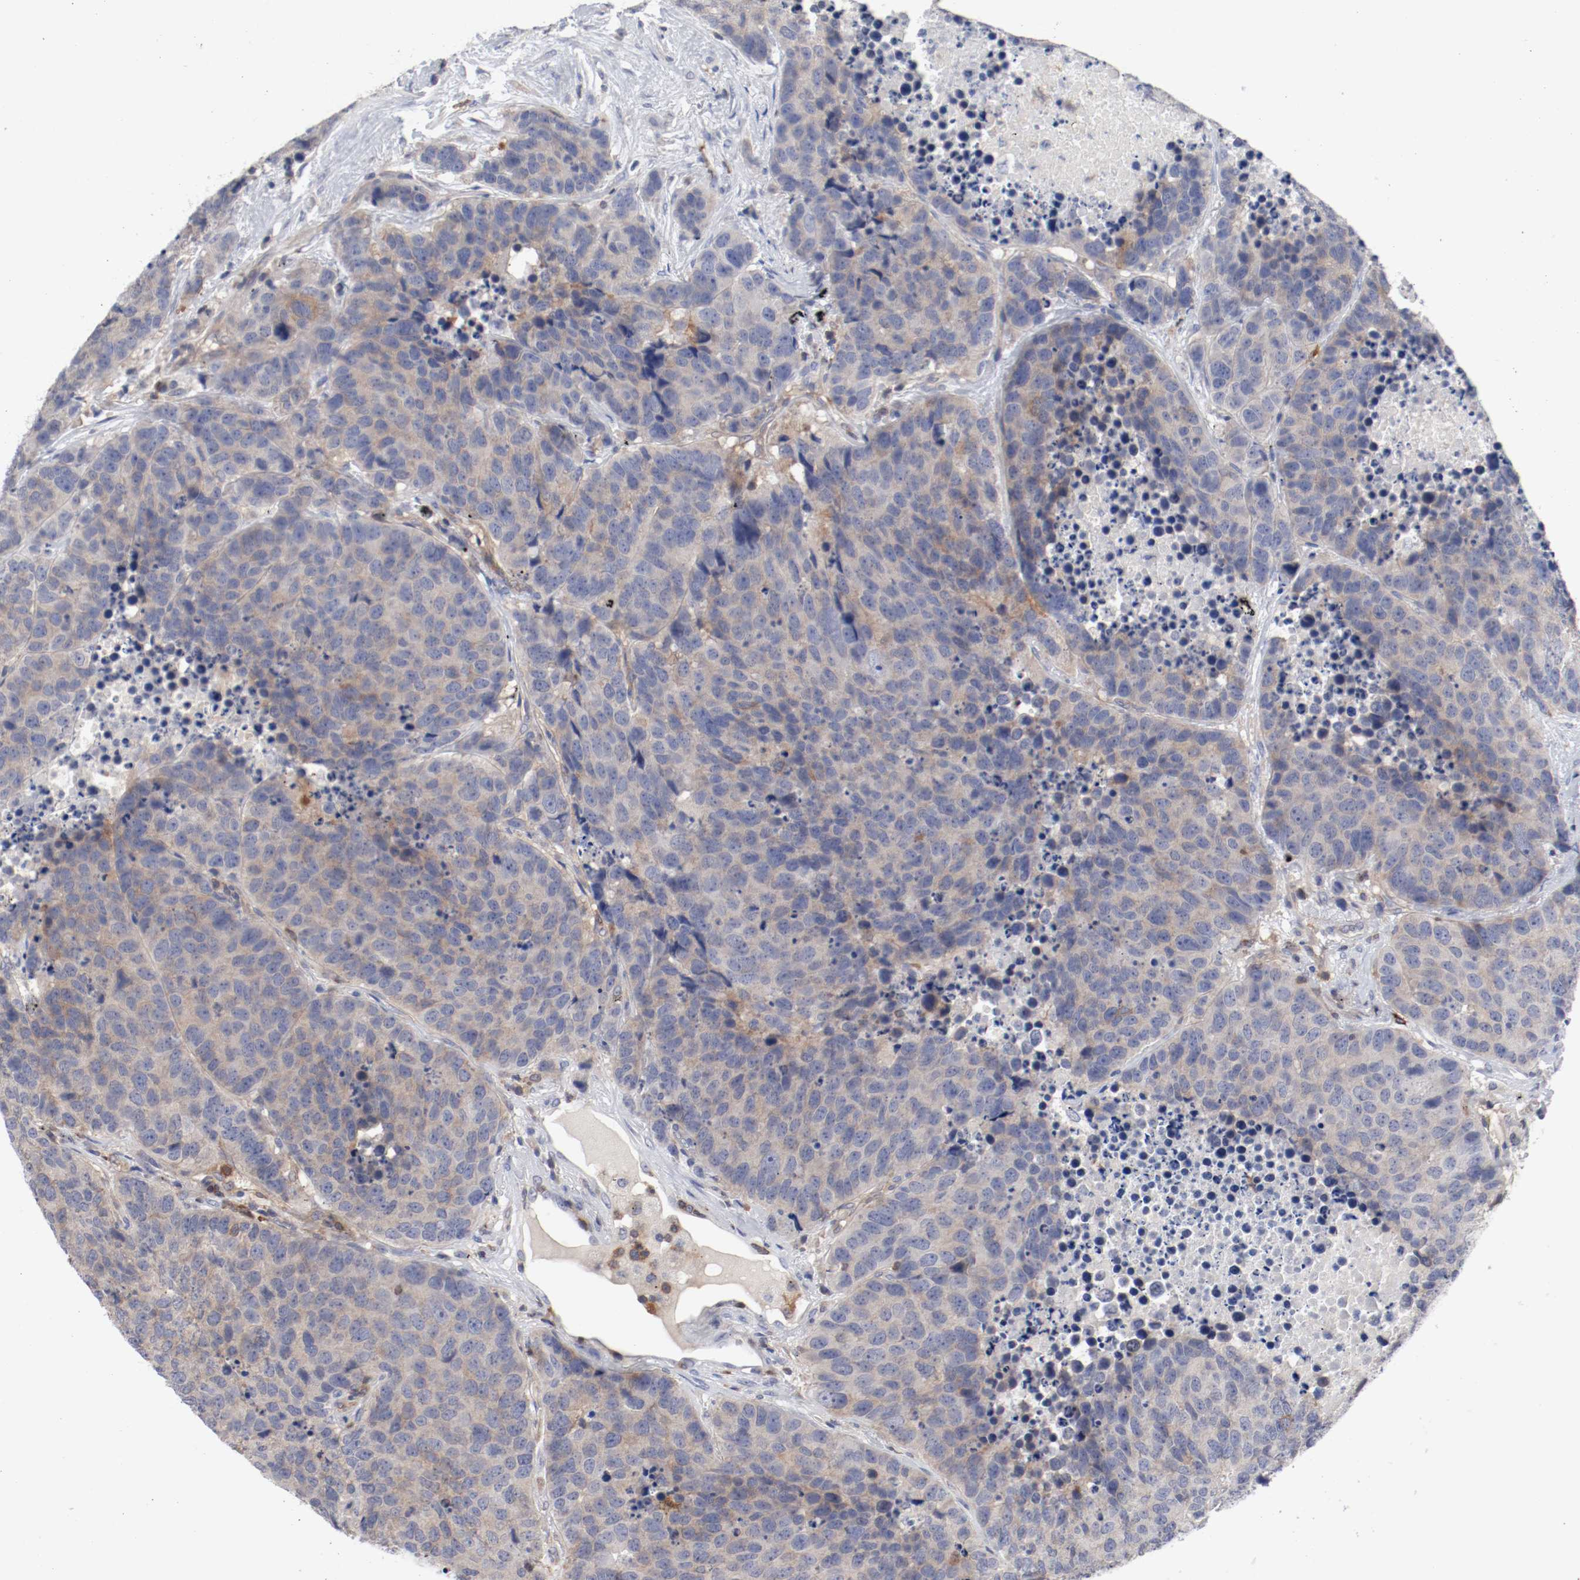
{"staining": {"intensity": "weak", "quantity": ">75%", "location": "cytoplasmic/membranous"}, "tissue": "carcinoid", "cell_type": "Tumor cells", "image_type": "cancer", "snomed": [{"axis": "morphology", "description": "Carcinoid, malignant, NOS"}, {"axis": "topography", "description": "Lung"}], "caption": "Immunohistochemistry (IHC) of human carcinoid shows low levels of weak cytoplasmic/membranous staining in approximately >75% of tumor cells. The staining was performed using DAB (3,3'-diaminobenzidine), with brown indicating positive protein expression. Nuclei are stained blue with hematoxylin.", "gene": "CBL", "patient": {"sex": "male", "age": 60}}